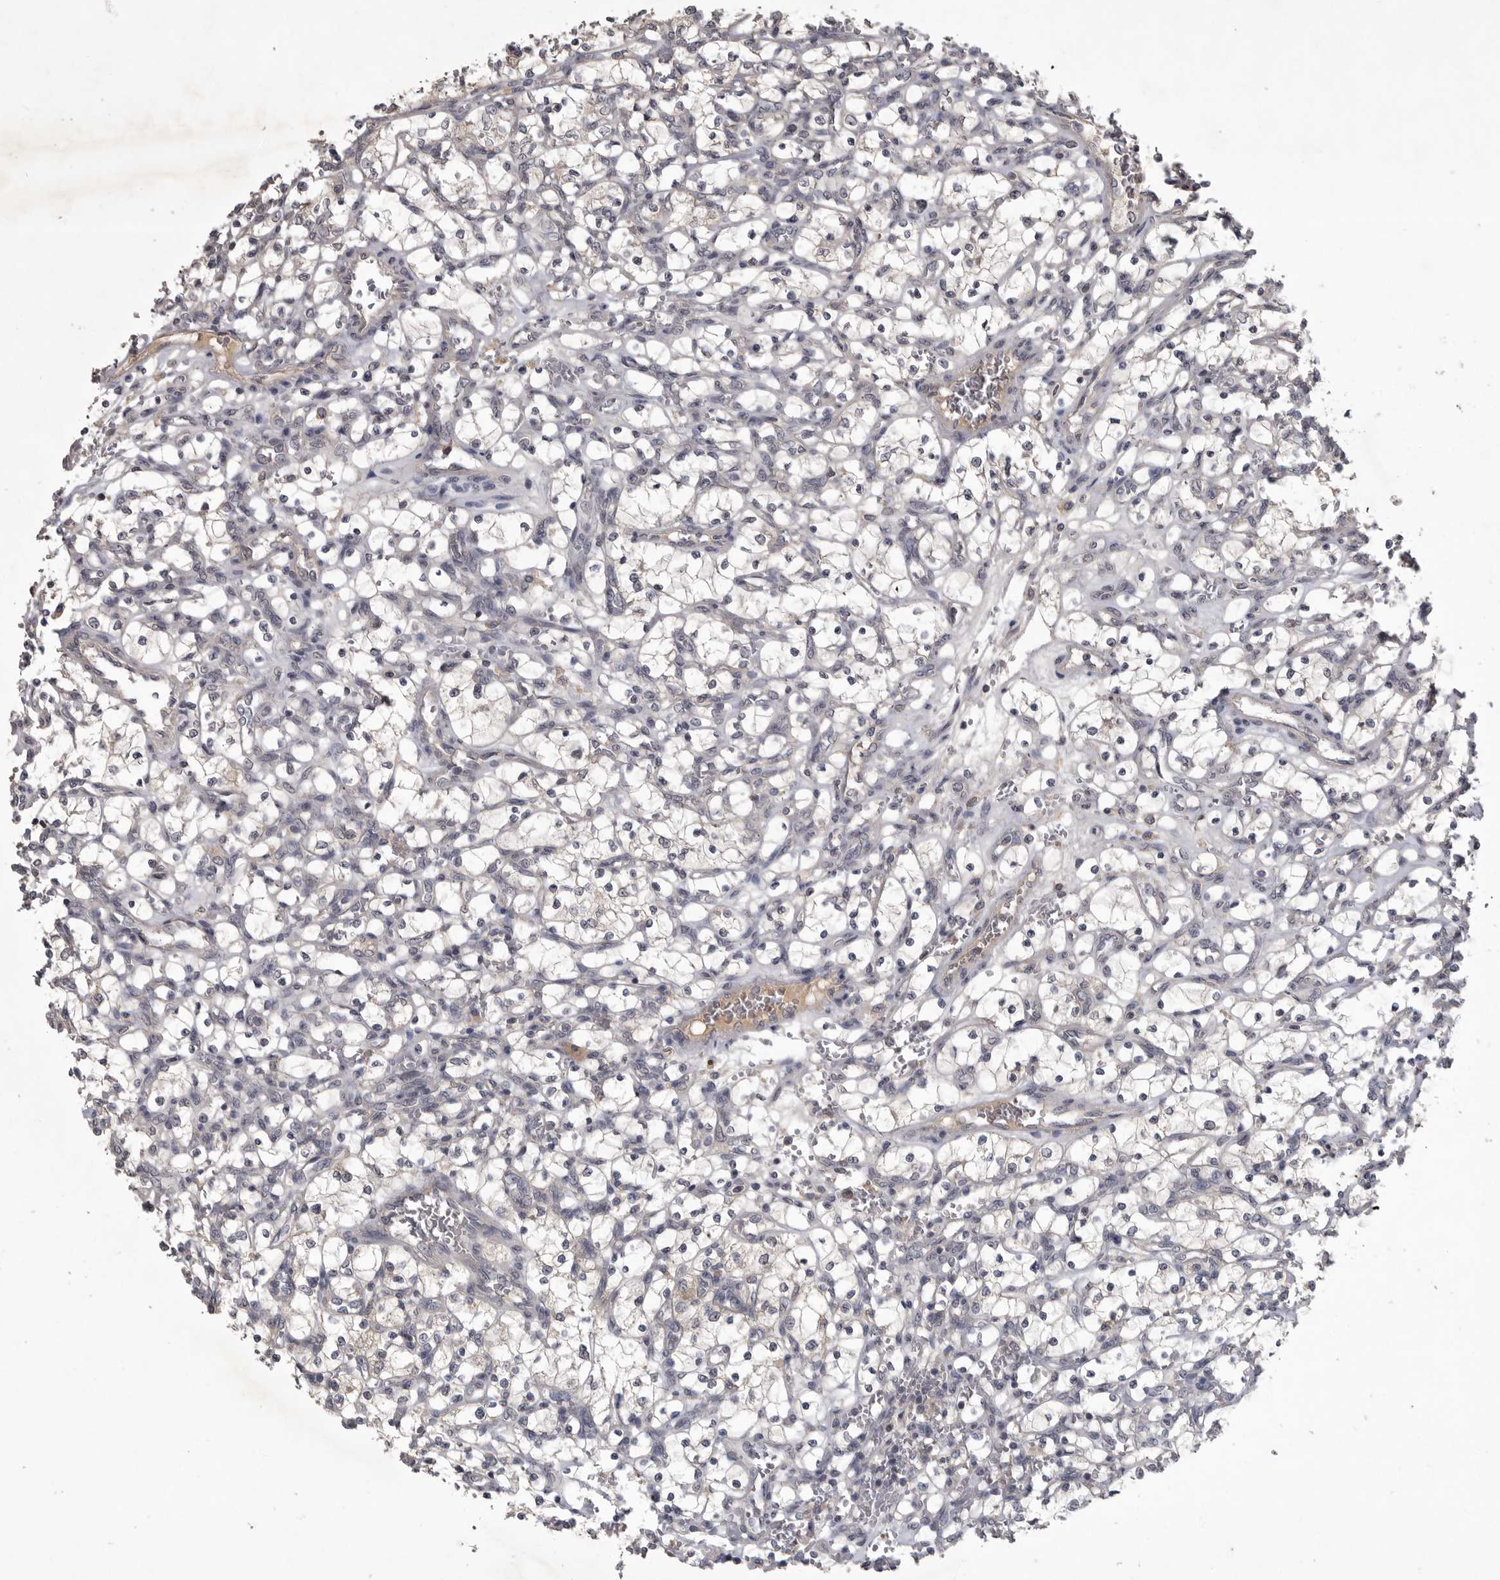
{"staining": {"intensity": "negative", "quantity": "none", "location": "none"}, "tissue": "renal cancer", "cell_type": "Tumor cells", "image_type": "cancer", "snomed": [{"axis": "morphology", "description": "Adenocarcinoma, NOS"}, {"axis": "topography", "description": "Kidney"}], "caption": "The IHC micrograph has no significant expression in tumor cells of adenocarcinoma (renal) tissue.", "gene": "ZNF114", "patient": {"sex": "female", "age": 69}}